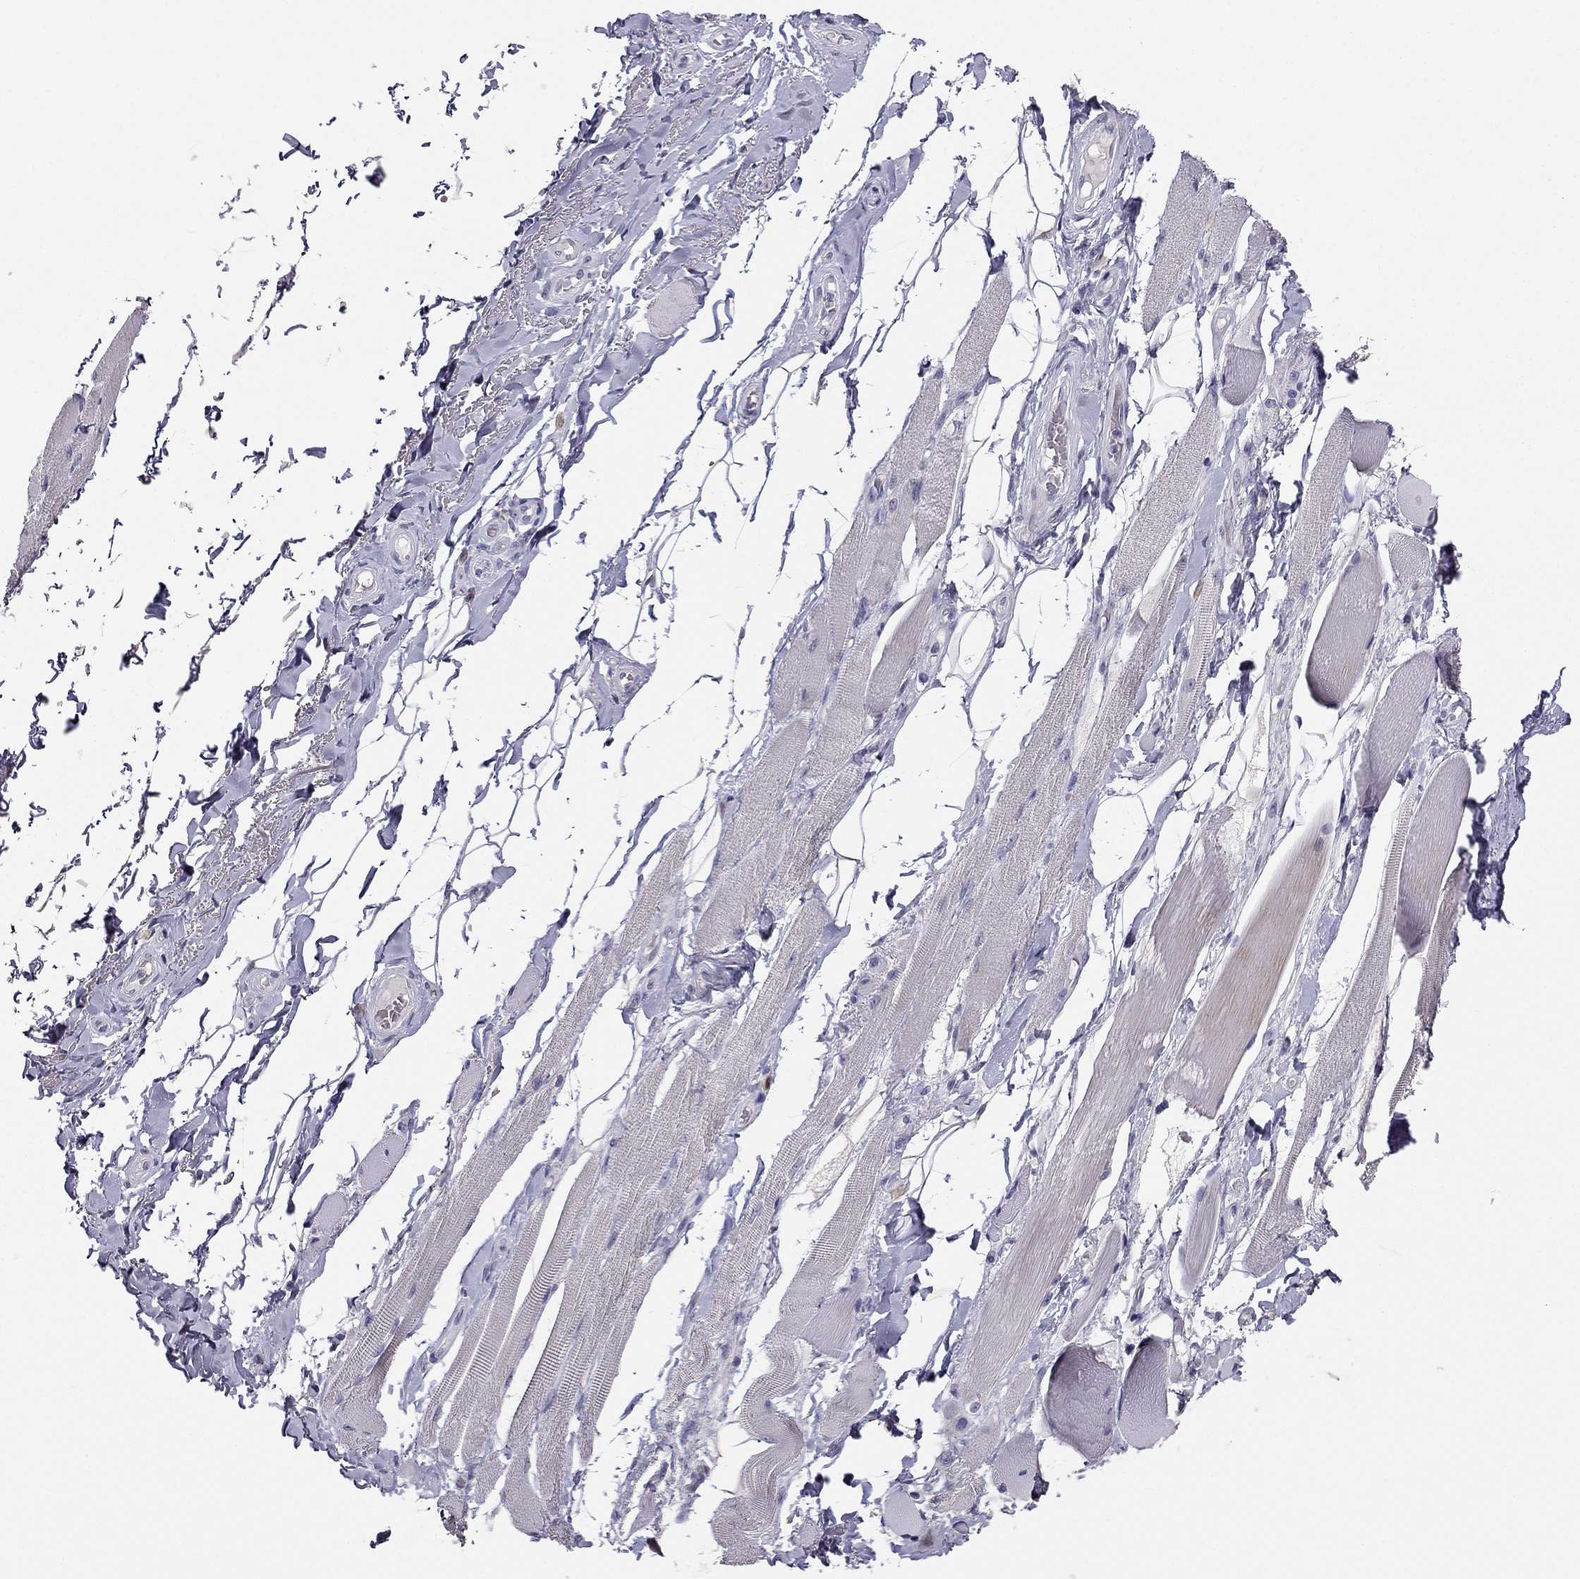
{"staining": {"intensity": "negative", "quantity": "none", "location": "none"}, "tissue": "adipose tissue", "cell_type": "Adipocytes", "image_type": "normal", "snomed": [{"axis": "morphology", "description": "Normal tissue, NOS"}, {"axis": "topography", "description": "Anal"}, {"axis": "topography", "description": "Peripheral nerve tissue"}], "caption": "Immunohistochemistry of normal human adipose tissue exhibits no staining in adipocytes.", "gene": "CALB2", "patient": {"sex": "male", "age": 53}}